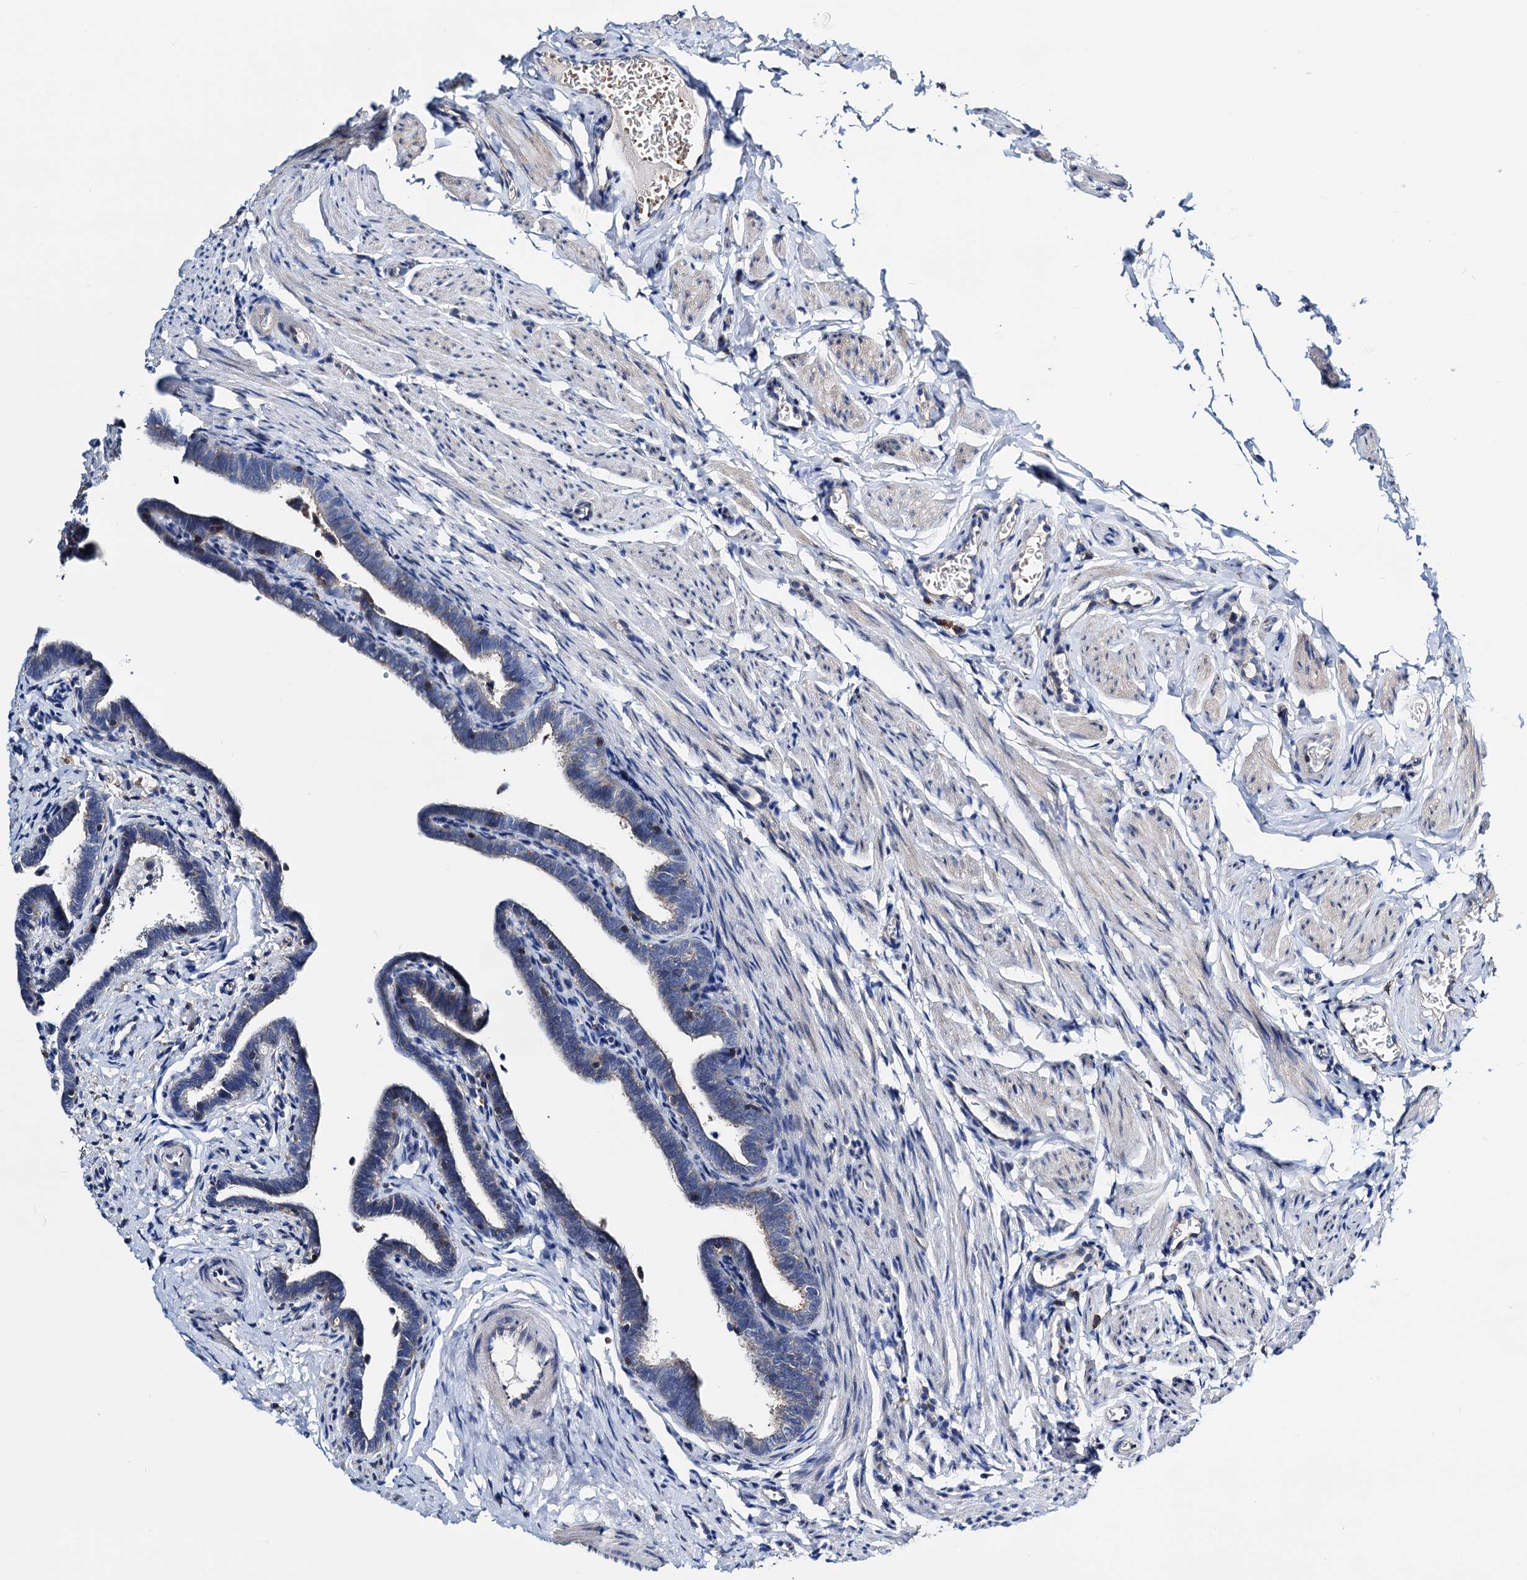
{"staining": {"intensity": "moderate", "quantity": "<25%", "location": "cytoplasmic/membranous"}, "tissue": "fallopian tube", "cell_type": "Glandular cells", "image_type": "normal", "snomed": [{"axis": "morphology", "description": "Normal tissue, NOS"}, {"axis": "topography", "description": "Fallopian tube"}], "caption": "Moderate cytoplasmic/membranous protein positivity is appreciated in approximately <25% of glandular cells in fallopian tube.", "gene": "GCOM1", "patient": {"sex": "female", "age": 36}}